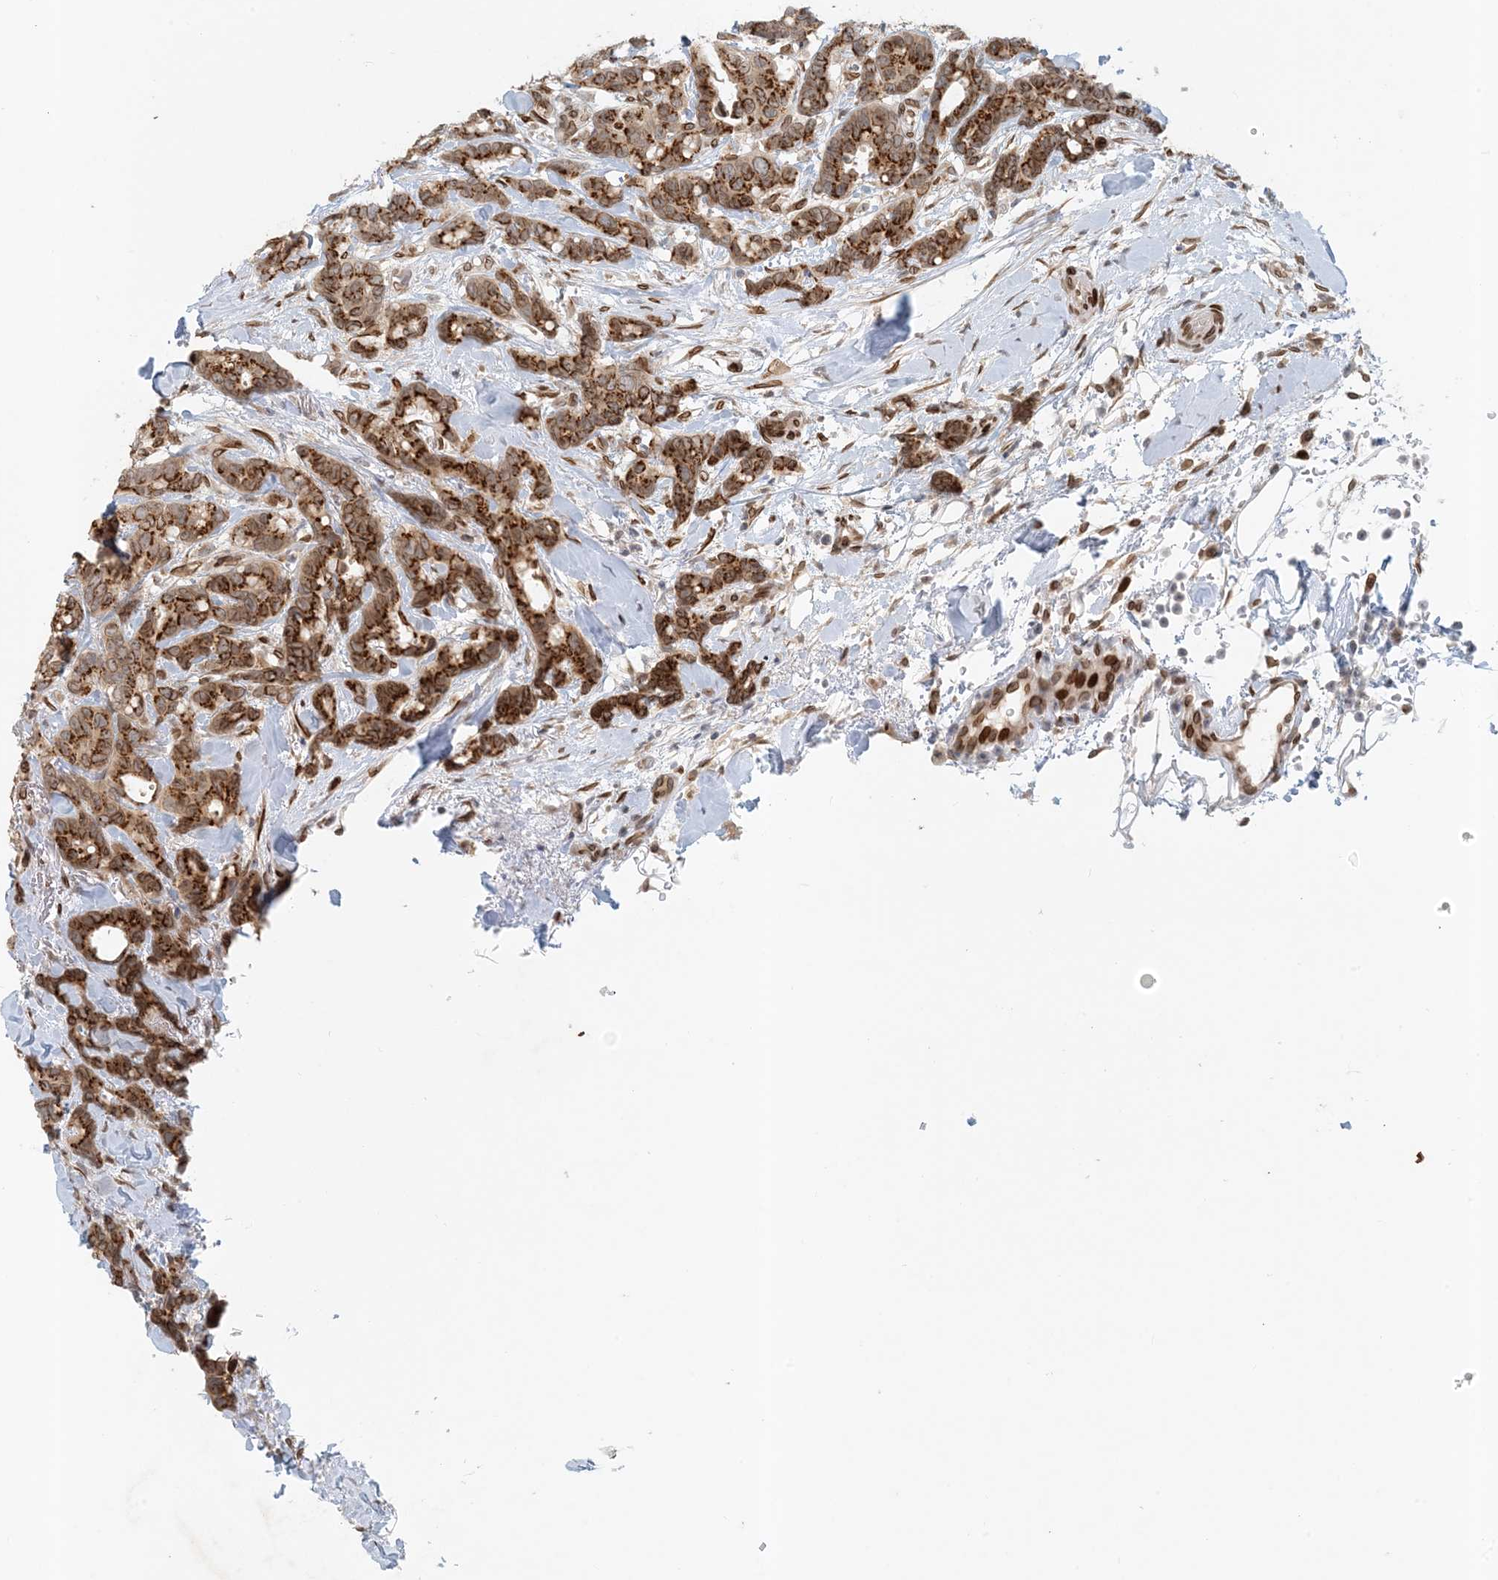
{"staining": {"intensity": "strong", "quantity": ">75%", "location": "cytoplasmic/membranous"}, "tissue": "breast cancer", "cell_type": "Tumor cells", "image_type": "cancer", "snomed": [{"axis": "morphology", "description": "Duct carcinoma"}, {"axis": "topography", "description": "Breast"}], "caption": "Immunohistochemical staining of breast invasive ductal carcinoma shows high levels of strong cytoplasmic/membranous protein positivity in about >75% of tumor cells. Nuclei are stained in blue.", "gene": "SLC35A2", "patient": {"sex": "female", "age": 87}}